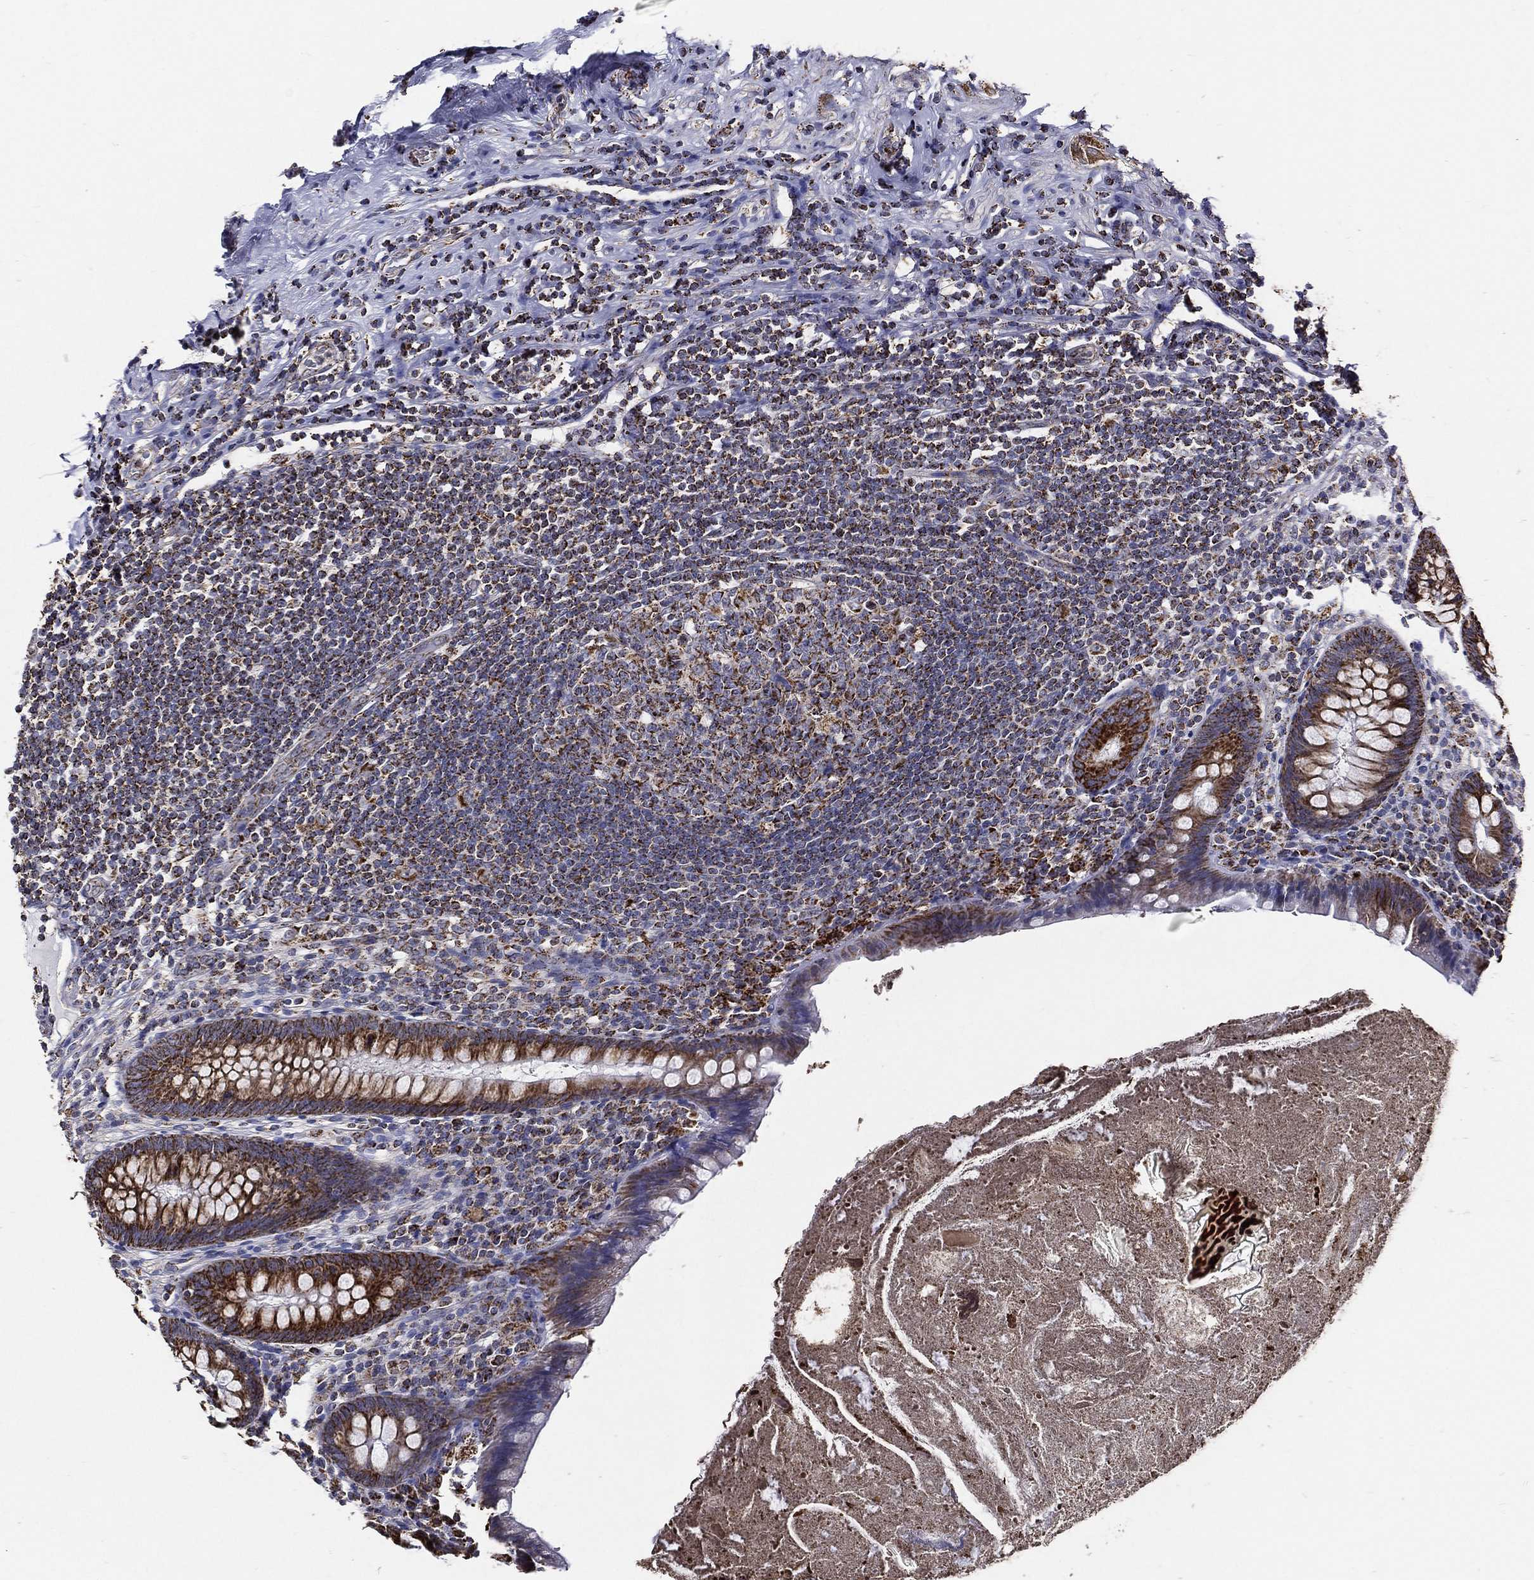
{"staining": {"intensity": "strong", "quantity": "<25%", "location": "cytoplasmic/membranous"}, "tissue": "appendix", "cell_type": "Glandular cells", "image_type": "normal", "snomed": [{"axis": "morphology", "description": "Normal tissue, NOS"}, {"axis": "topography", "description": "Appendix"}], "caption": "High-power microscopy captured an immunohistochemistry (IHC) image of unremarkable appendix, revealing strong cytoplasmic/membranous positivity in approximately <25% of glandular cells.", "gene": "NDUFAB1", "patient": {"sex": "male", "age": 47}}